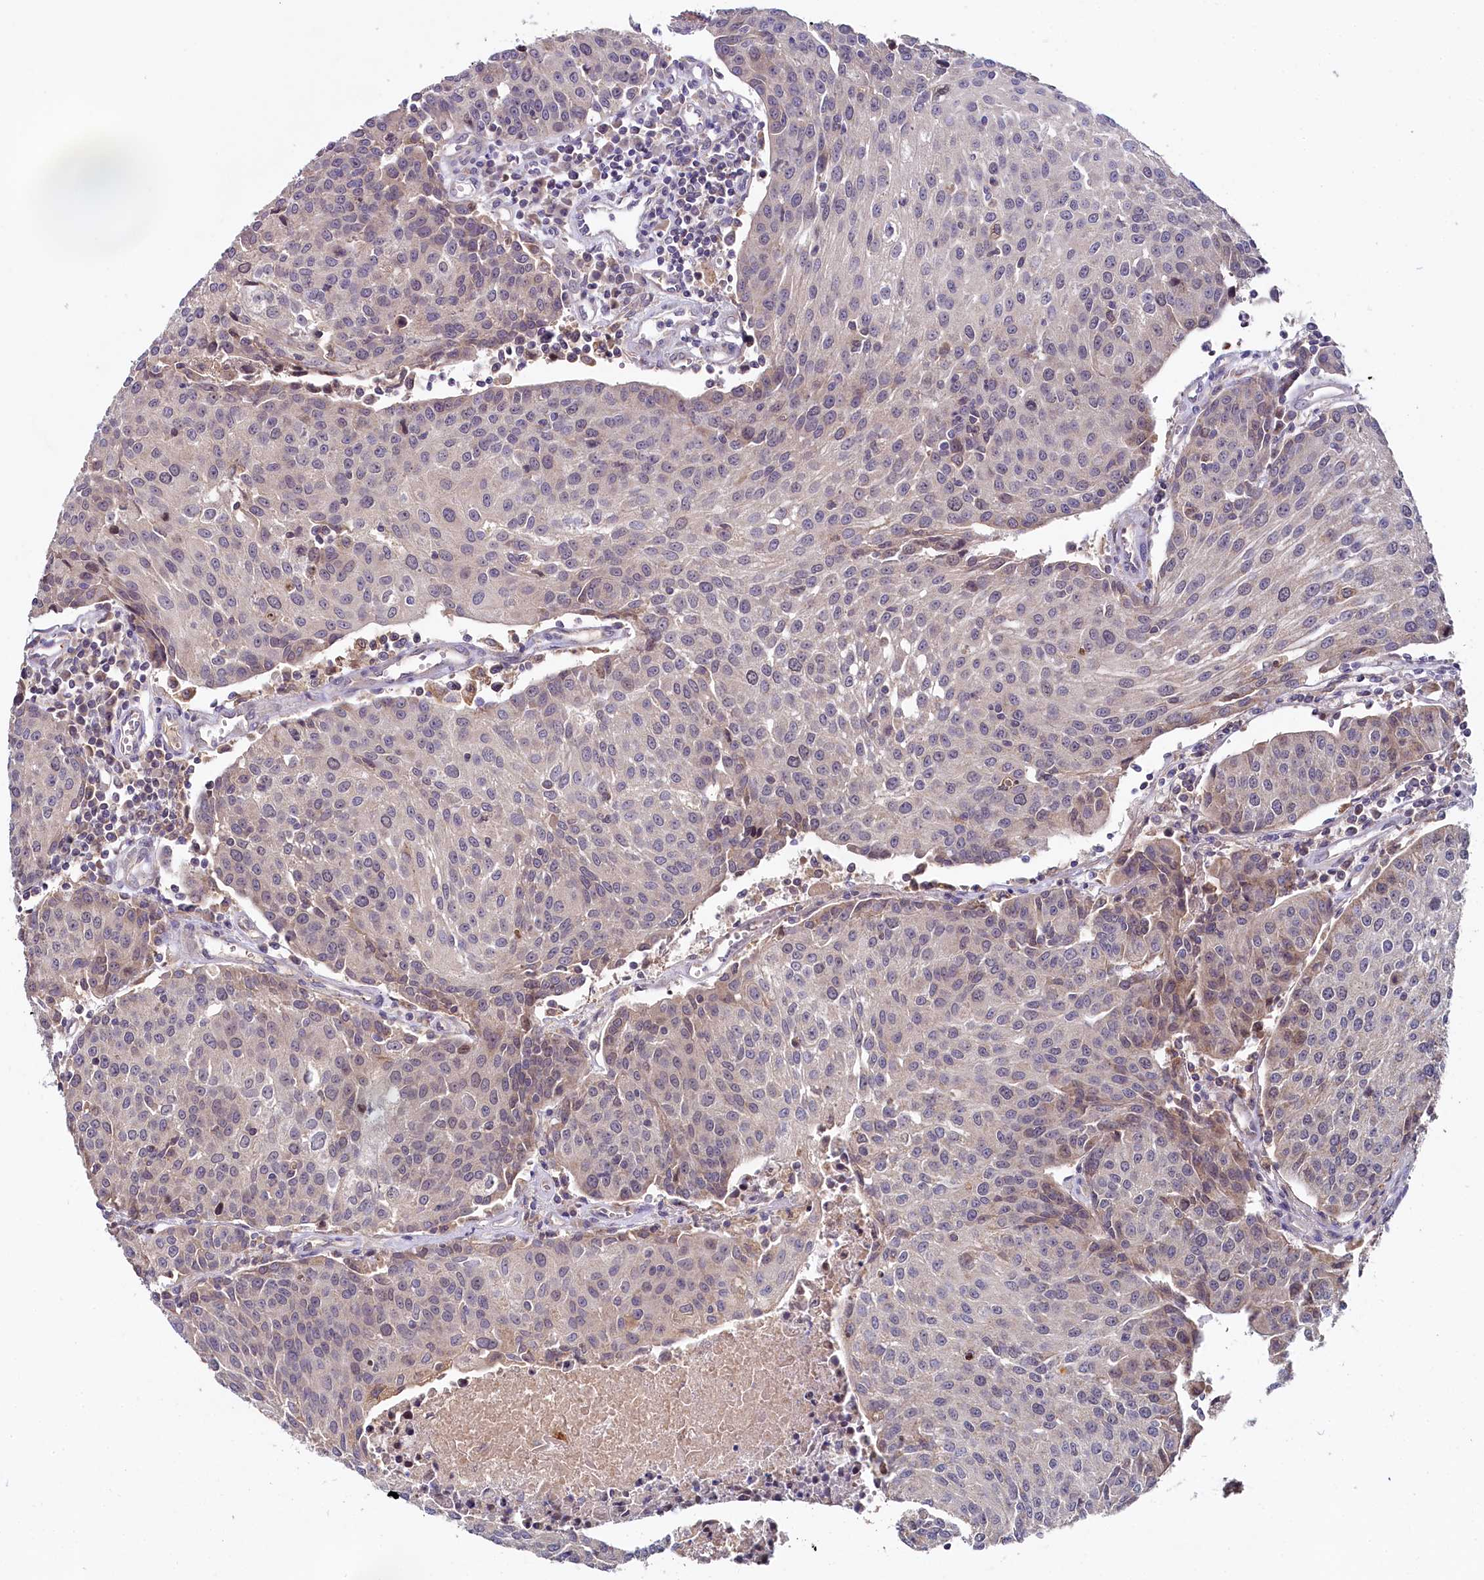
{"staining": {"intensity": "weak", "quantity": "<25%", "location": "cytoplasmic/membranous"}, "tissue": "urothelial cancer", "cell_type": "Tumor cells", "image_type": "cancer", "snomed": [{"axis": "morphology", "description": "Urothelial carcinoma, High grade"}, {"axis": "topography", "description": "Urinary bladder"}], "caption": "Micrograph shows no protein expression in tumor cells of urothelial cancer tissue.", "gene": "SPINK9", "patient": {"sex": "female", "age": 85}}